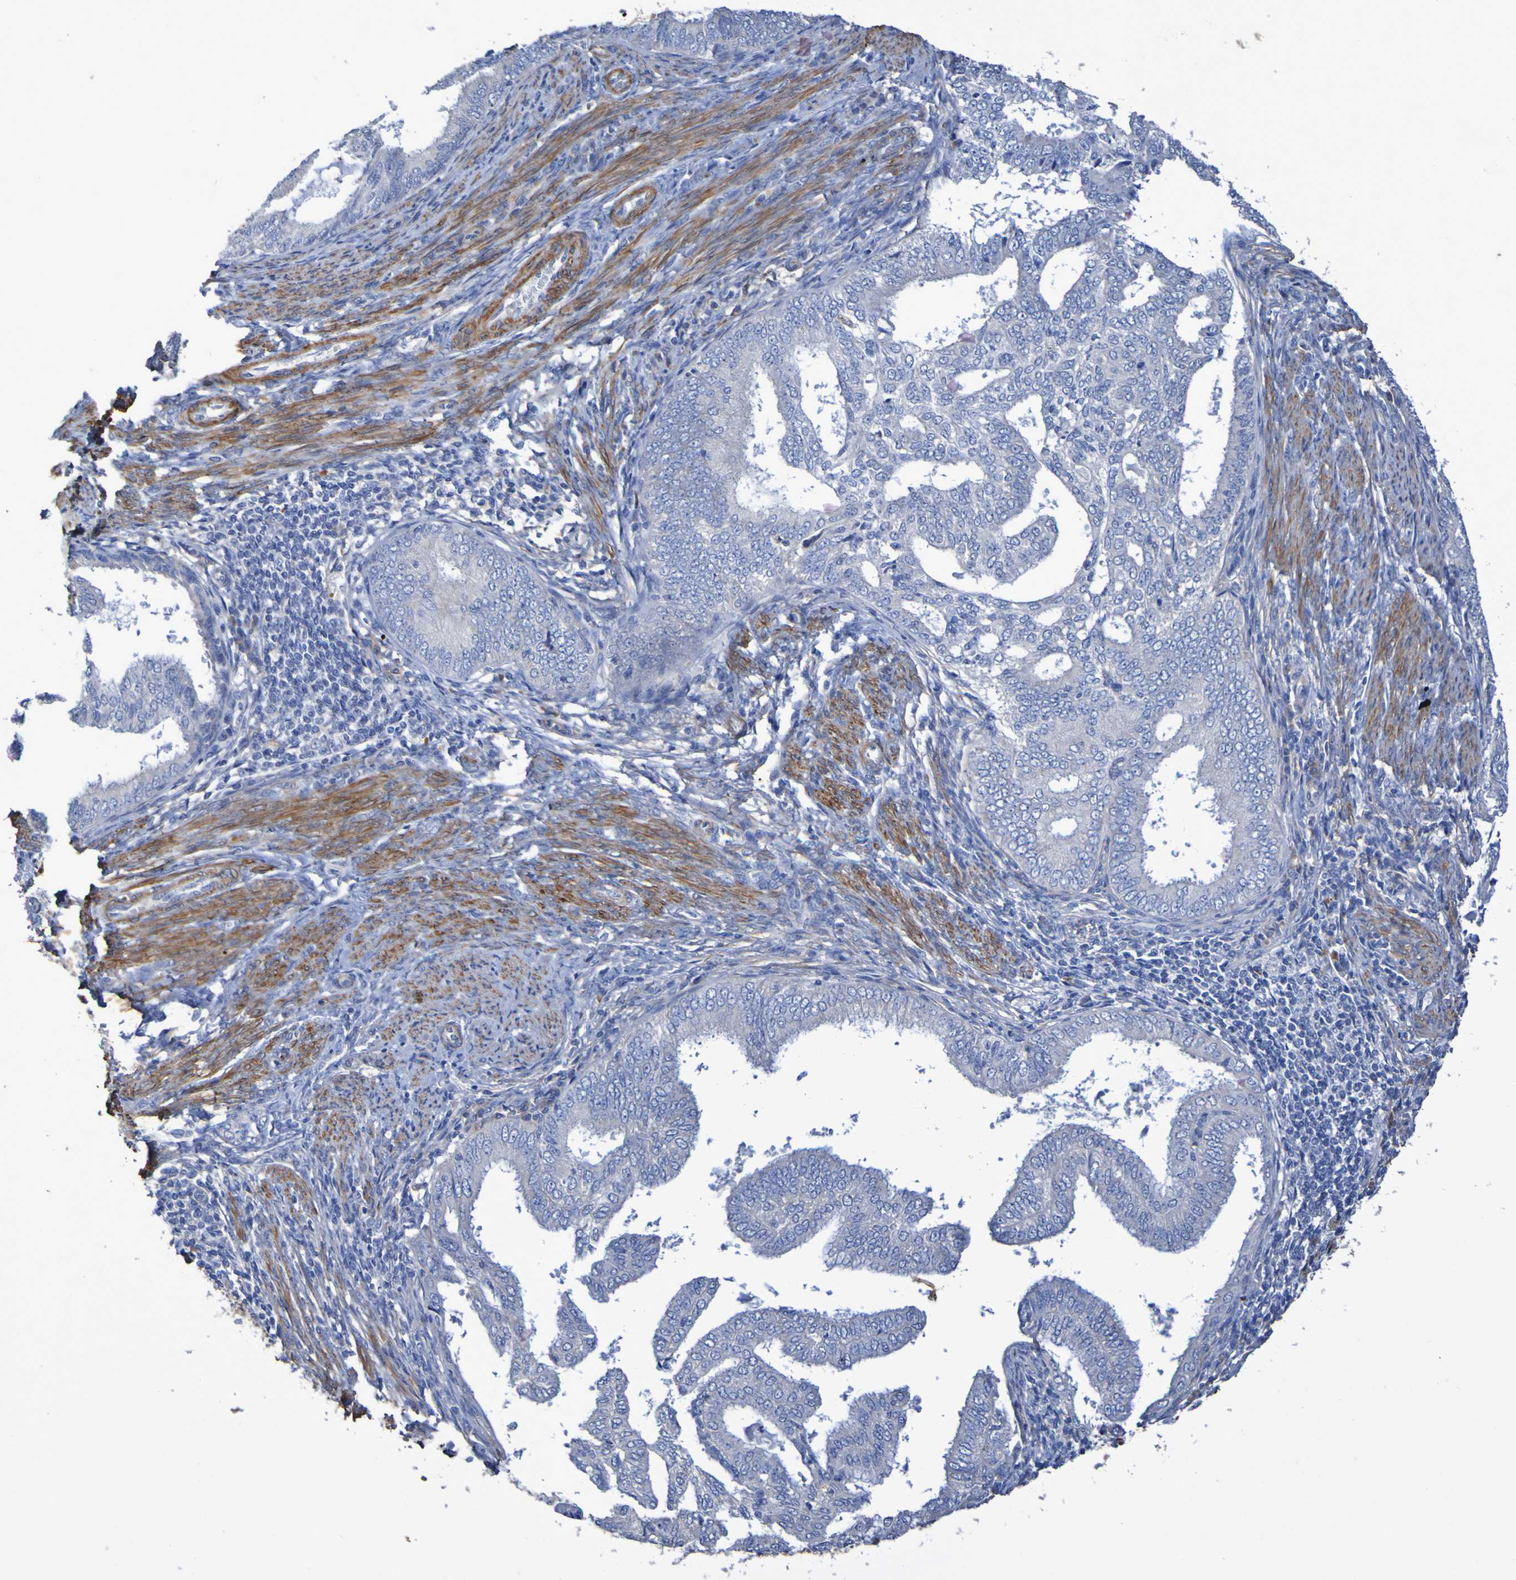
{"staining": {"intensity": "negative", "quantity": "none", "location": "none"}, "tissue": "endometrial cancer", "cell_type": "Tumor cells", "image_type": "cancer", "snomed": [{"axis": "morphology", "description": "Adenocarcinoma, NOS"}, {"axis": "topography", "description": "Endometrium"}], "caption": "Immunohistochemical staining of human adenocarcinoma (endometrial) displays no significant expression in tumor cells.", "gene": "SRPRB", "patient": {"sex": "female", "age": 58}}